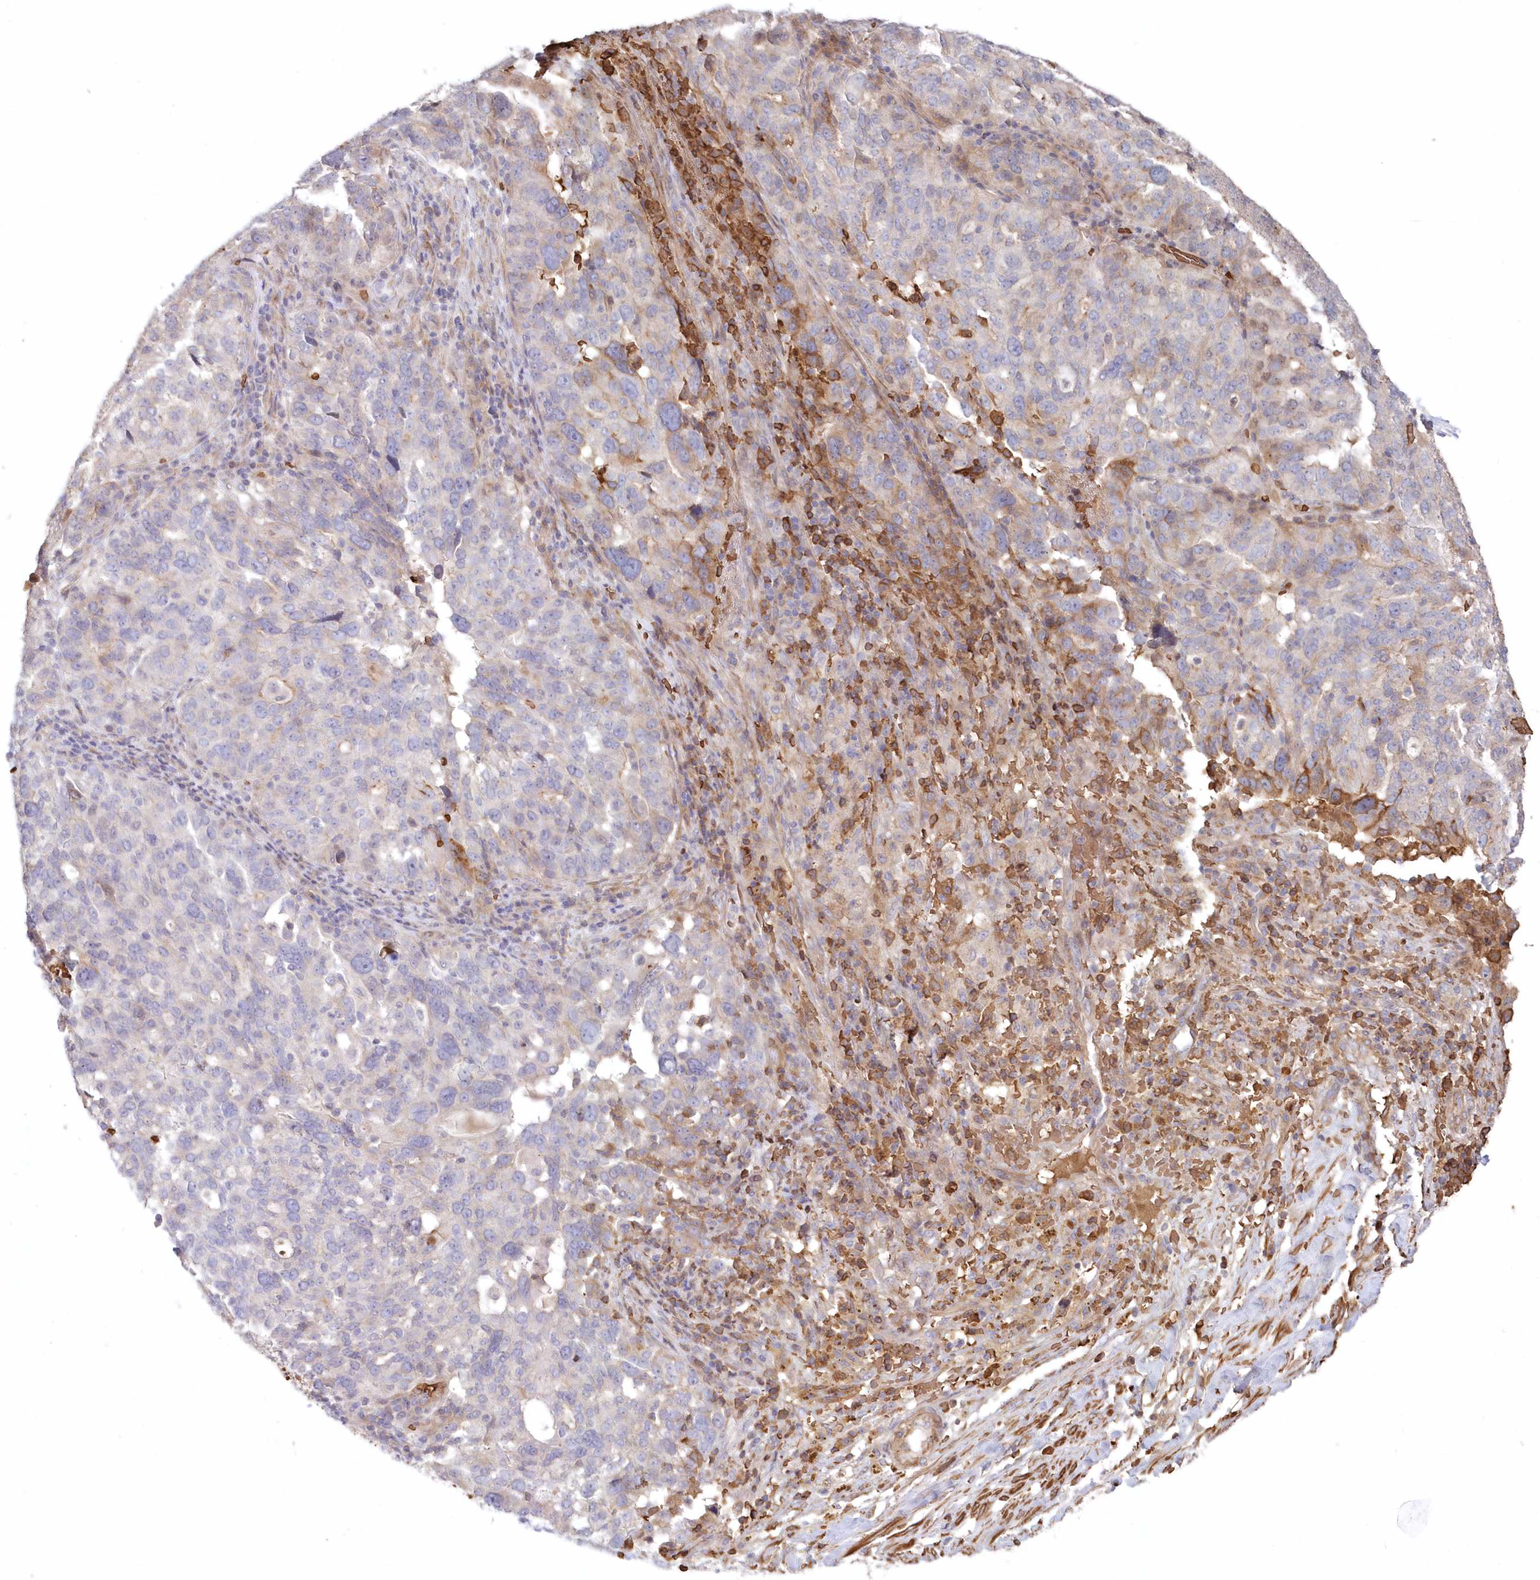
{"staining": {"intensity": "weak", "quantity": "<25%", "location": "cytoplasmic/membranous"}, "tissue": "ovarian cancer", "cell_type": "Tumor cells", "image_type": "cancer", "snomed": [{"axis": "morphology", "description": "Cystadenocarcinoma, serous, NOS"}, {"axis": "topography", "description": "Ovary"}], "caption": "Tumor cells are negative for brown protein staining in ovarian cancer.", "gene": "SERINC1", "patient": {"sex": "female", "age": 59}}